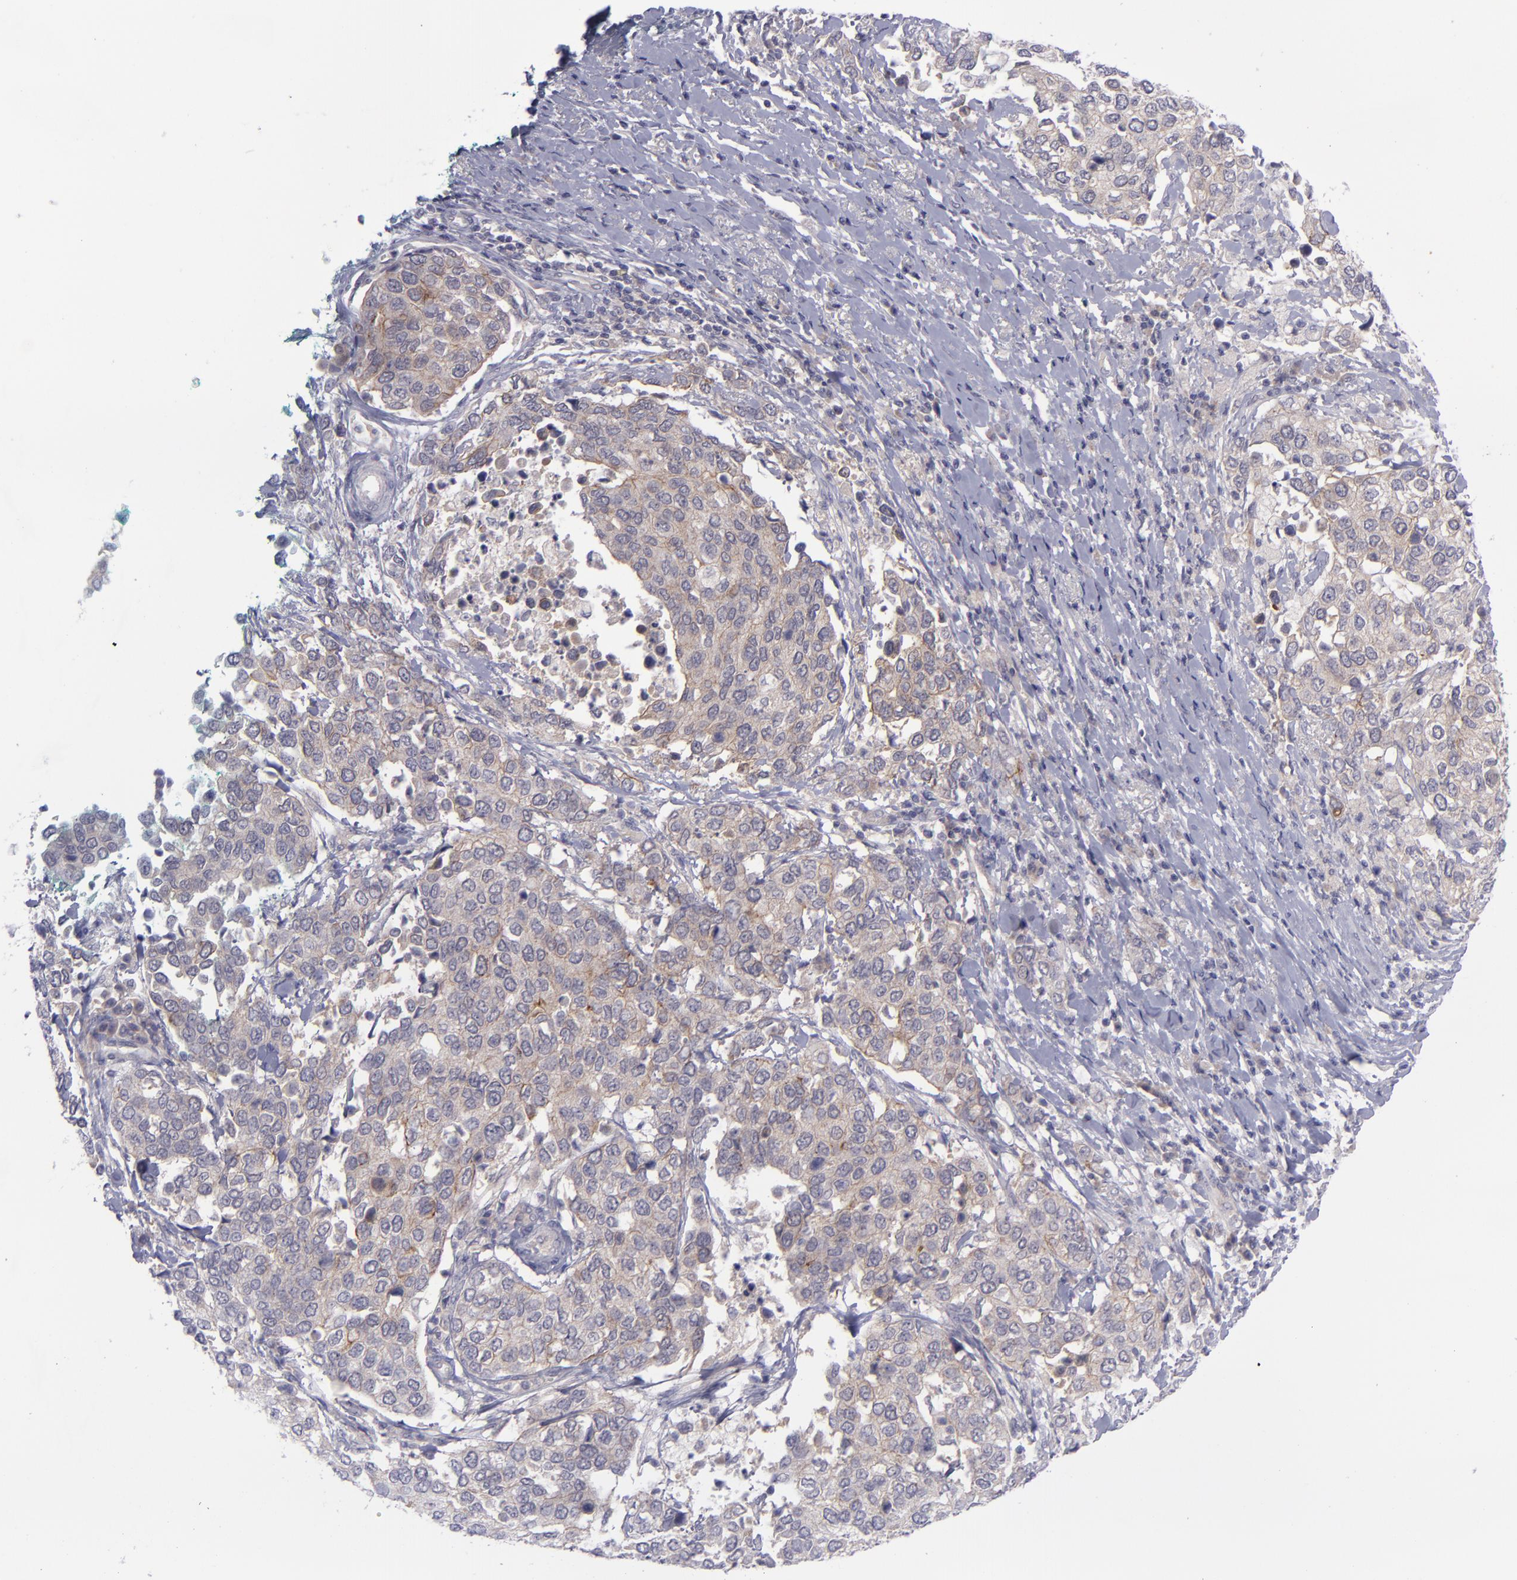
{"staining": {"intensity": "weak", "quantity": "25%-75%", "location": "cytoplasmic/membranous"}, "tissue": "cervical cancer", "cell_type": "Tumor cells", "image_type": "cancer", "snomed": [{"axis": "morphology", "description": "Squamous cell carcinoma, NOS"}, {"axis": "topography", "description": "Cervix"}], "caption": "DAB immunohistochemical staining of squamous cell carcinoma (cervical) demonstrates weak cytoplasmic/membranous protein expression in approximately 25%-75% of tumor cells.", "gene": "EVPL", "patient": {"sex": "female", "age": 54}}